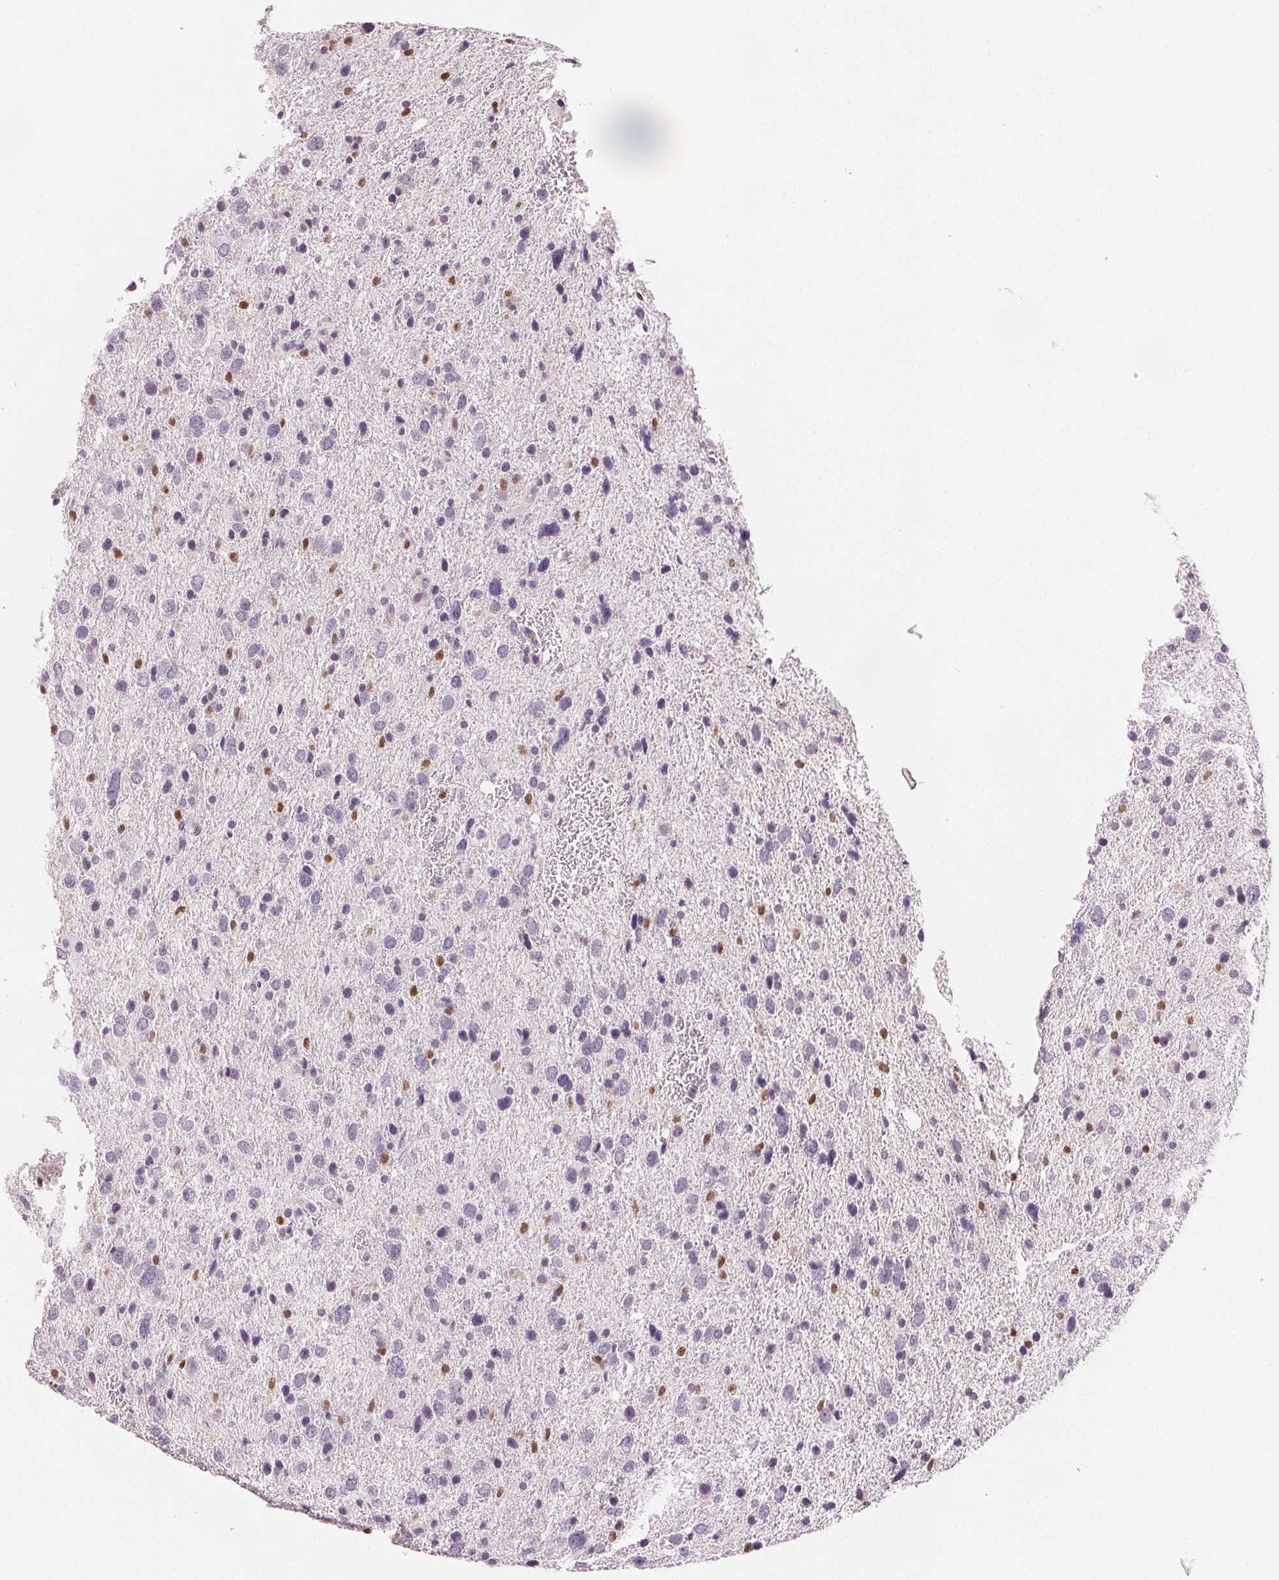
{"staining": {"intensity": "negative", "quantity": "none", "location": "none"}, "tissue": "glioma", "cell_type": "Tumor cells", "image_type": "cancer", "snomed": [{"axis": "morphology", "description": "Glioma, malignant, Low grade"}, {"axis": "topography", "description": "Brain"}], "caption": "An IHC image of malignant low-grade glioma is shown. There is no staining in tumor cells of malignant low-grade glioma.", "gene": "RUNX2", "patient": {"sex": "female", "age": 55}}